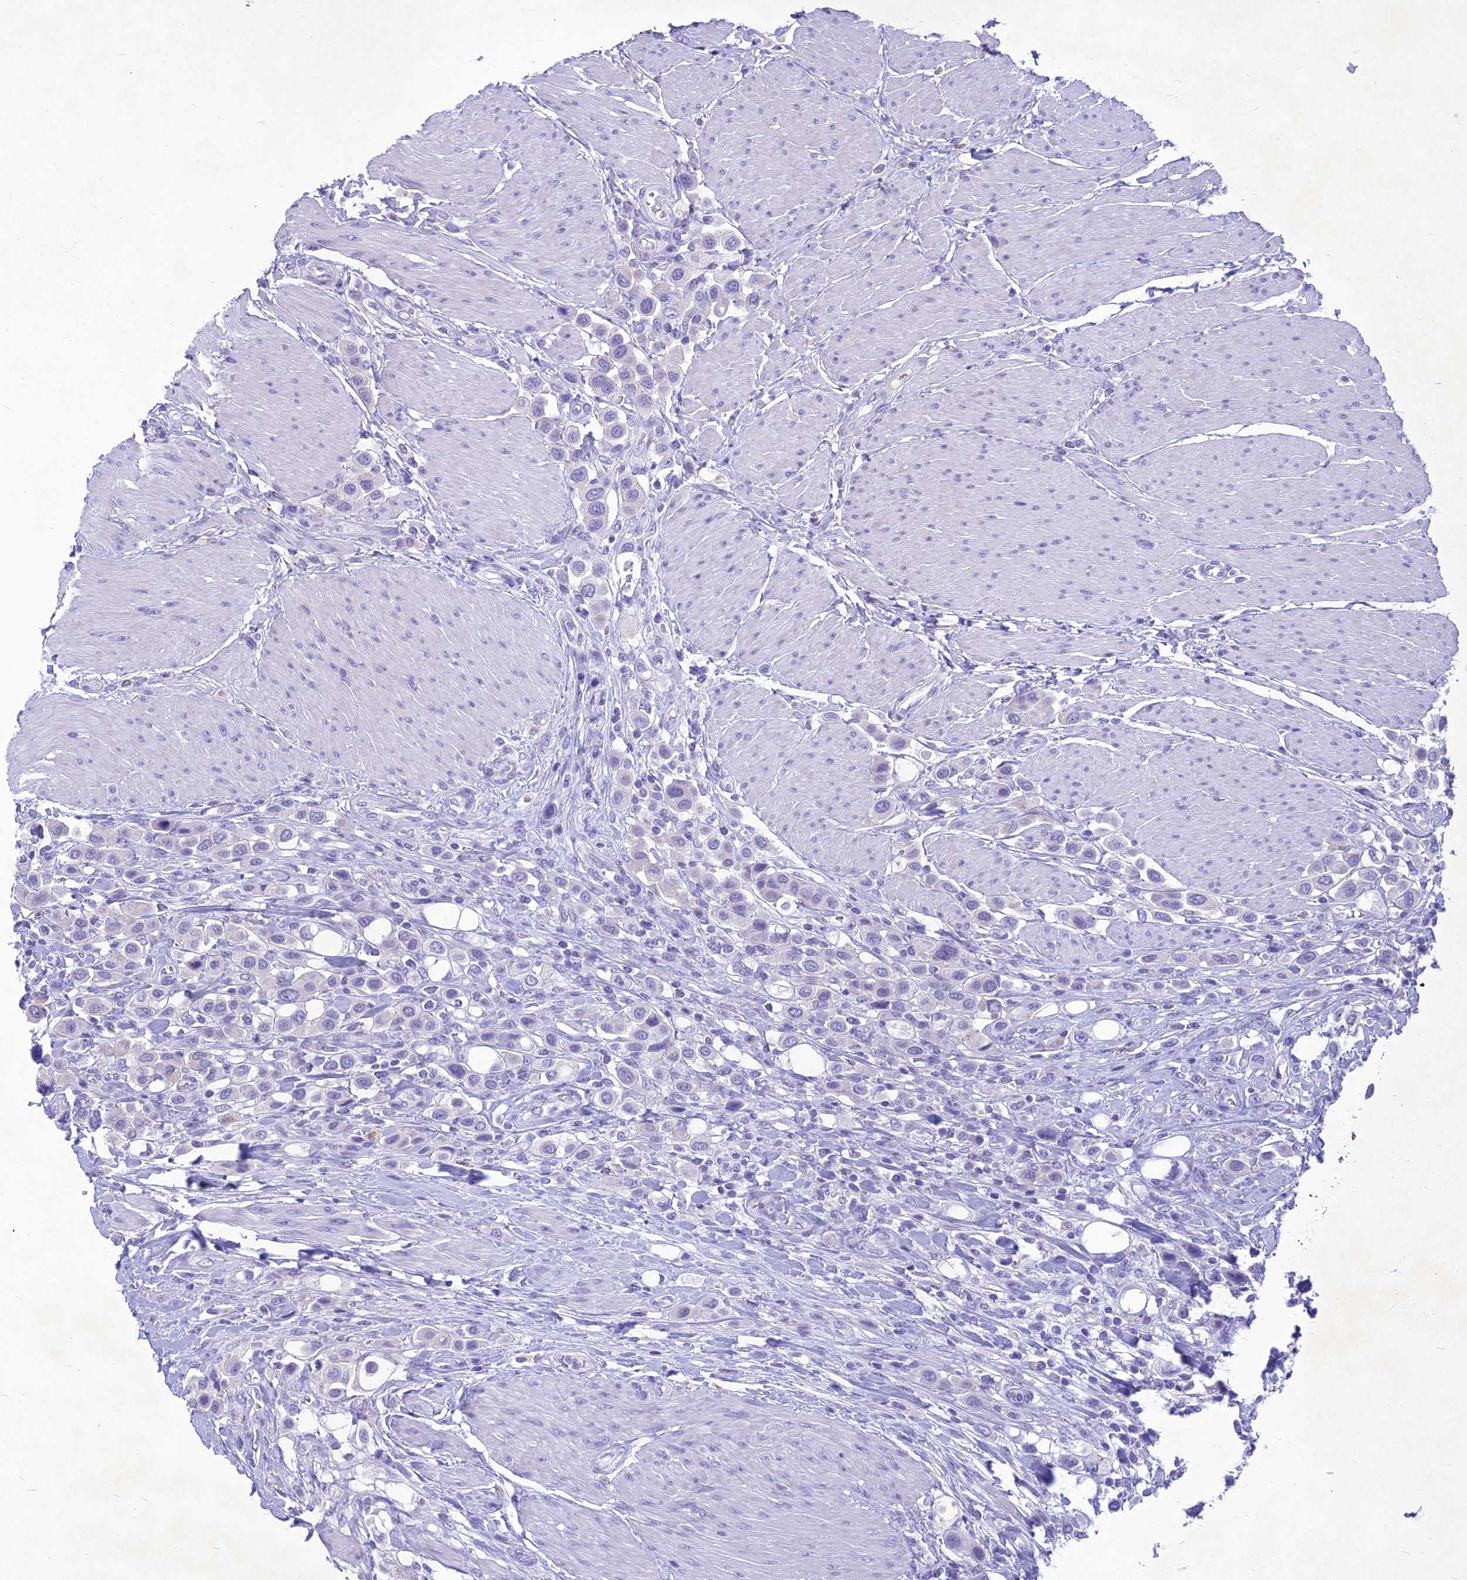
{"staining": {"intensity": "negative", "quantity": "none", "location": "none"}, "tissue": "urothelial cancer", "cell_type": "Tumor cells", "image_type": "cancer", "snomed": [{"axis": "morphology", "description": "Urothelial carcinoma, High grade"}, {"axis": "topography", "description": "Urinary bladder"}], "caption": "Immunohistochemistry of high-grade urothelial carcinoma reveals no expression in tumor cells.", "gene": "IFT172", "patient": {"sex": "male", "age": 50}}